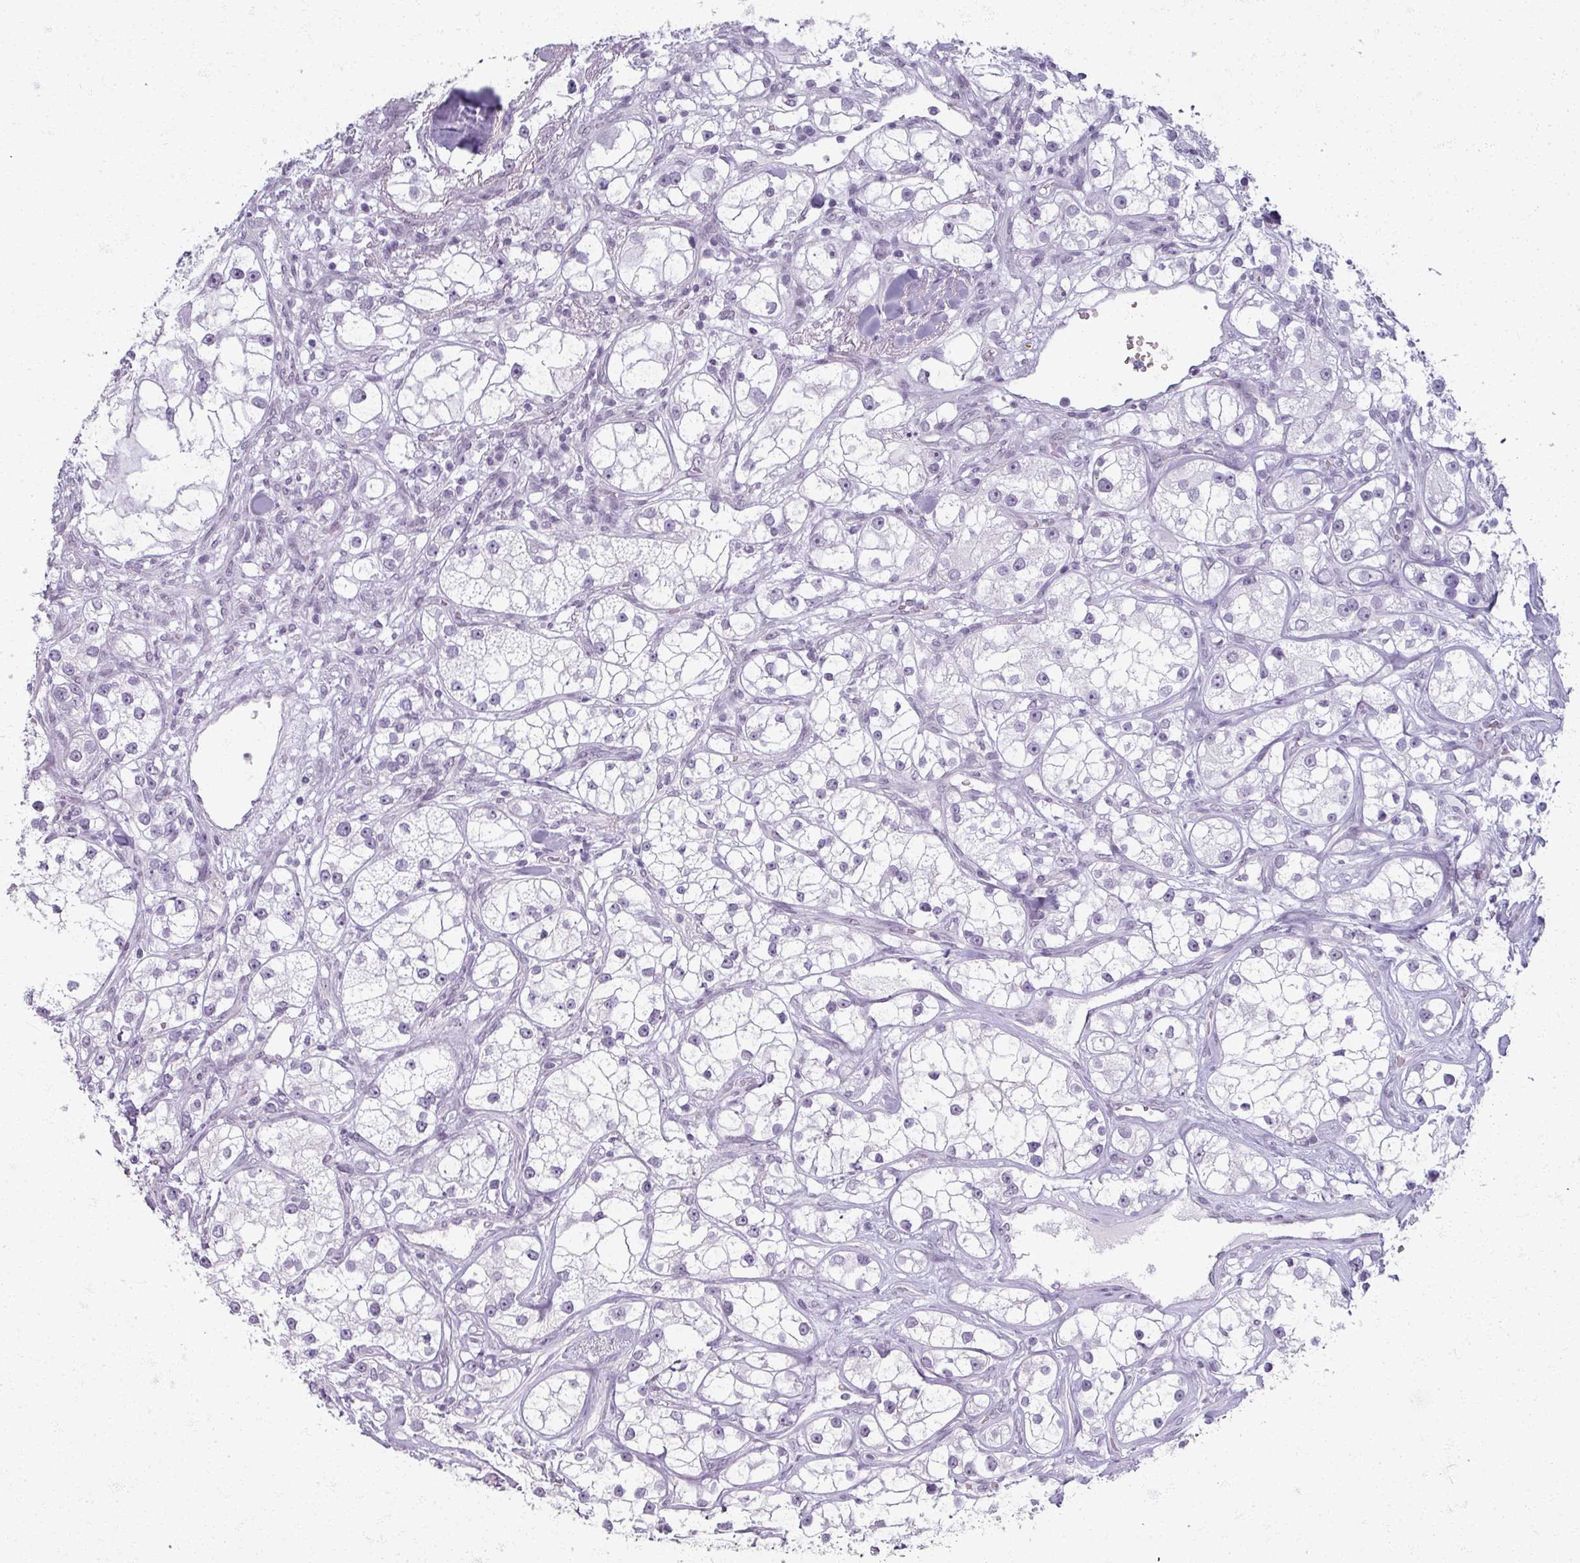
{"staining": {"intensity": "negative", "quantity": "none", "location": "none"}, "tissue": "renal cancer", "cell_type": "Tumor cells", "image_type": "cancer", "snomed": [{"axis": "morphology", "description": "Adenocarcinoma, NOS"}, {"axis": "topography", "description": "Kidney"}], "caption": "This is an immunohistochemistry (IHC) micrograph of human renal cancer (adenocarcinoma). There is no positivity in tumor cells.", "gene": "RFPL2", "patient": {"sex": "male", "age": 77}}